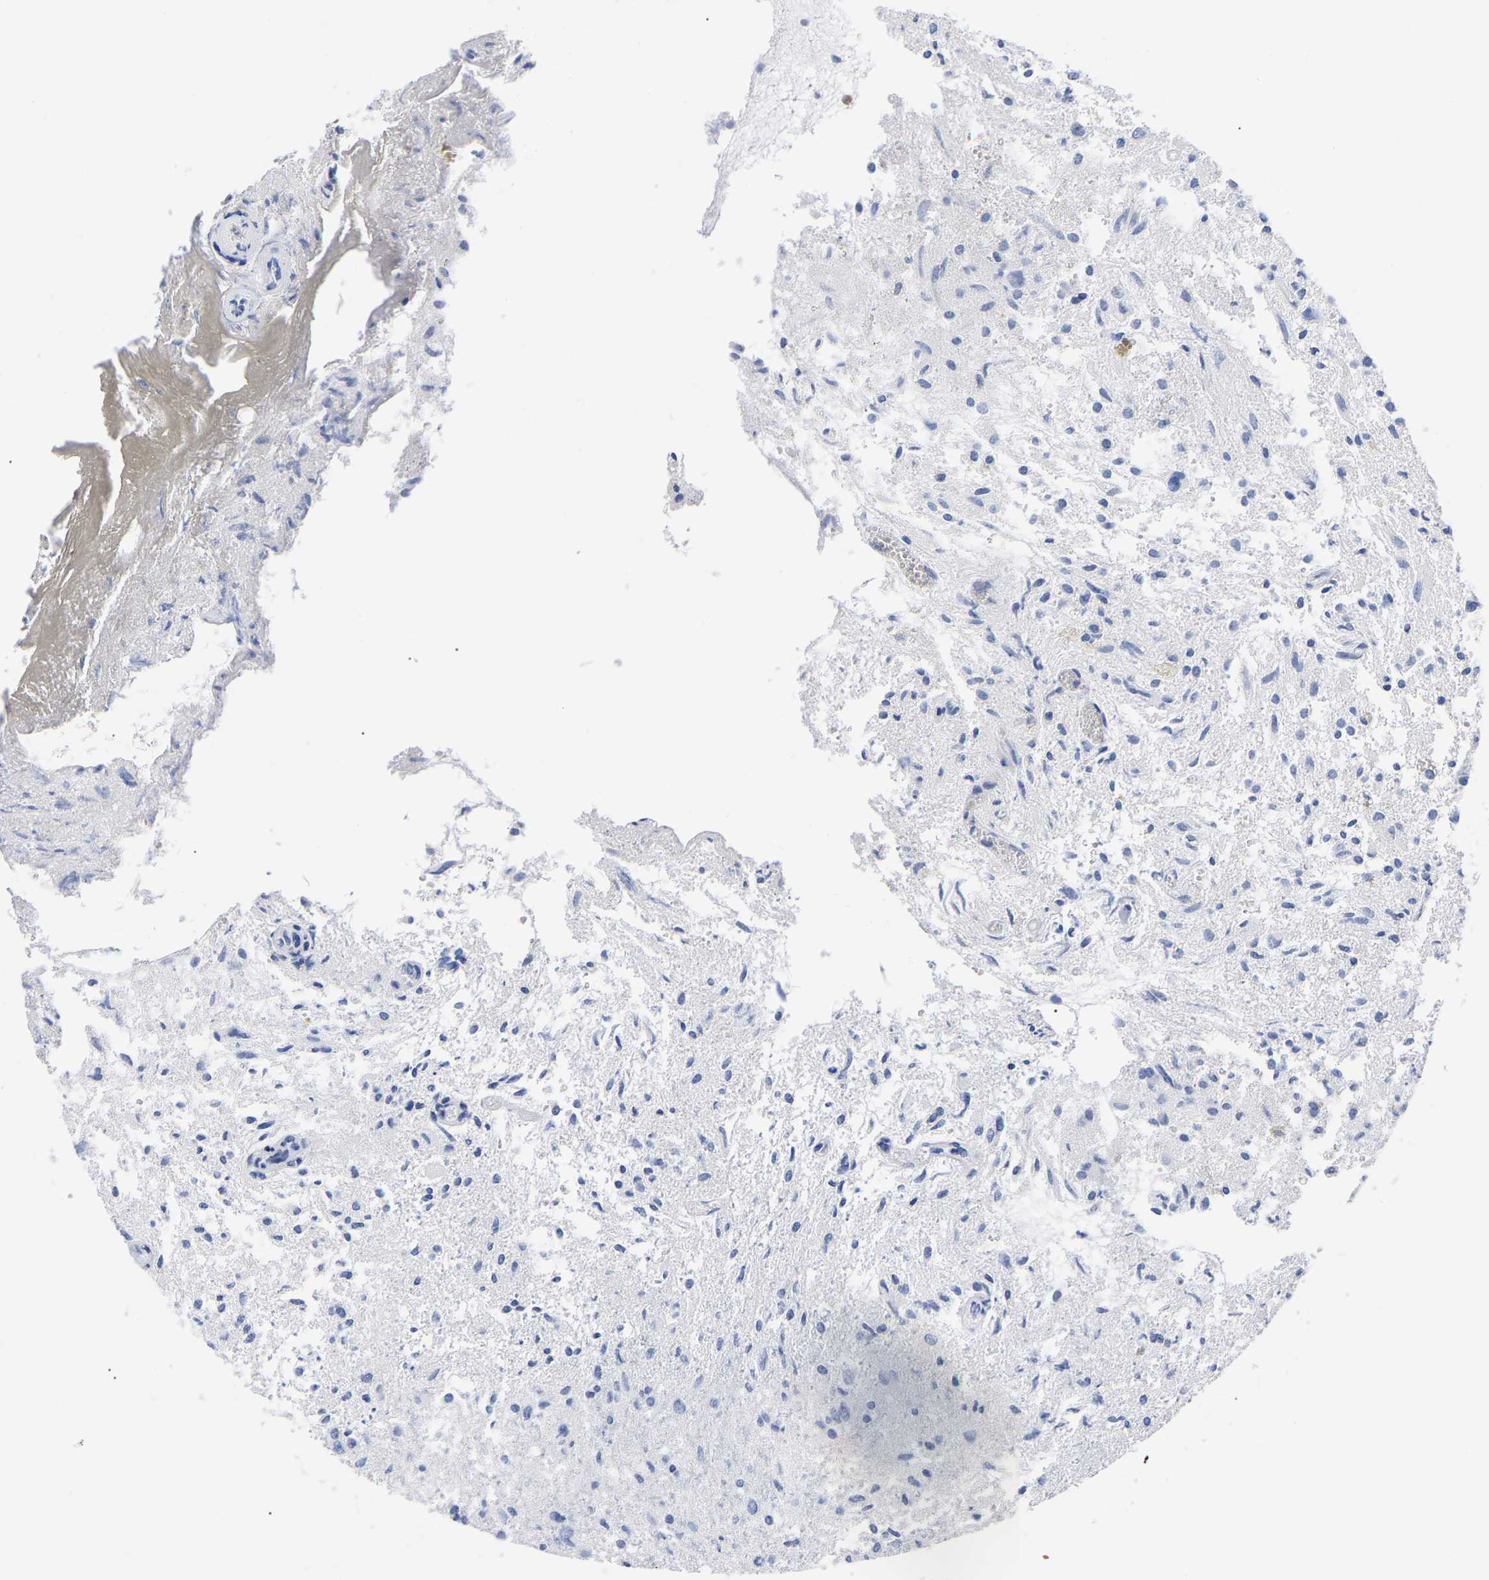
{"staining": {"intensity": "negative", "quantity": "none", "location": "none"}, "tissue": "glioma", "cell_type": "Tumor cells", "image_type": "cancer", "snomed": [{"axis": "morphology", "description": "Glioma, malignant, High grade"}, {"axis": "topography", "description": "Brain"}], "caption": "Tumor cells are negative for brown protein staining in glioma.", "gene": "GIMAP4", "patient": {"sex": "female", "age": 59}}